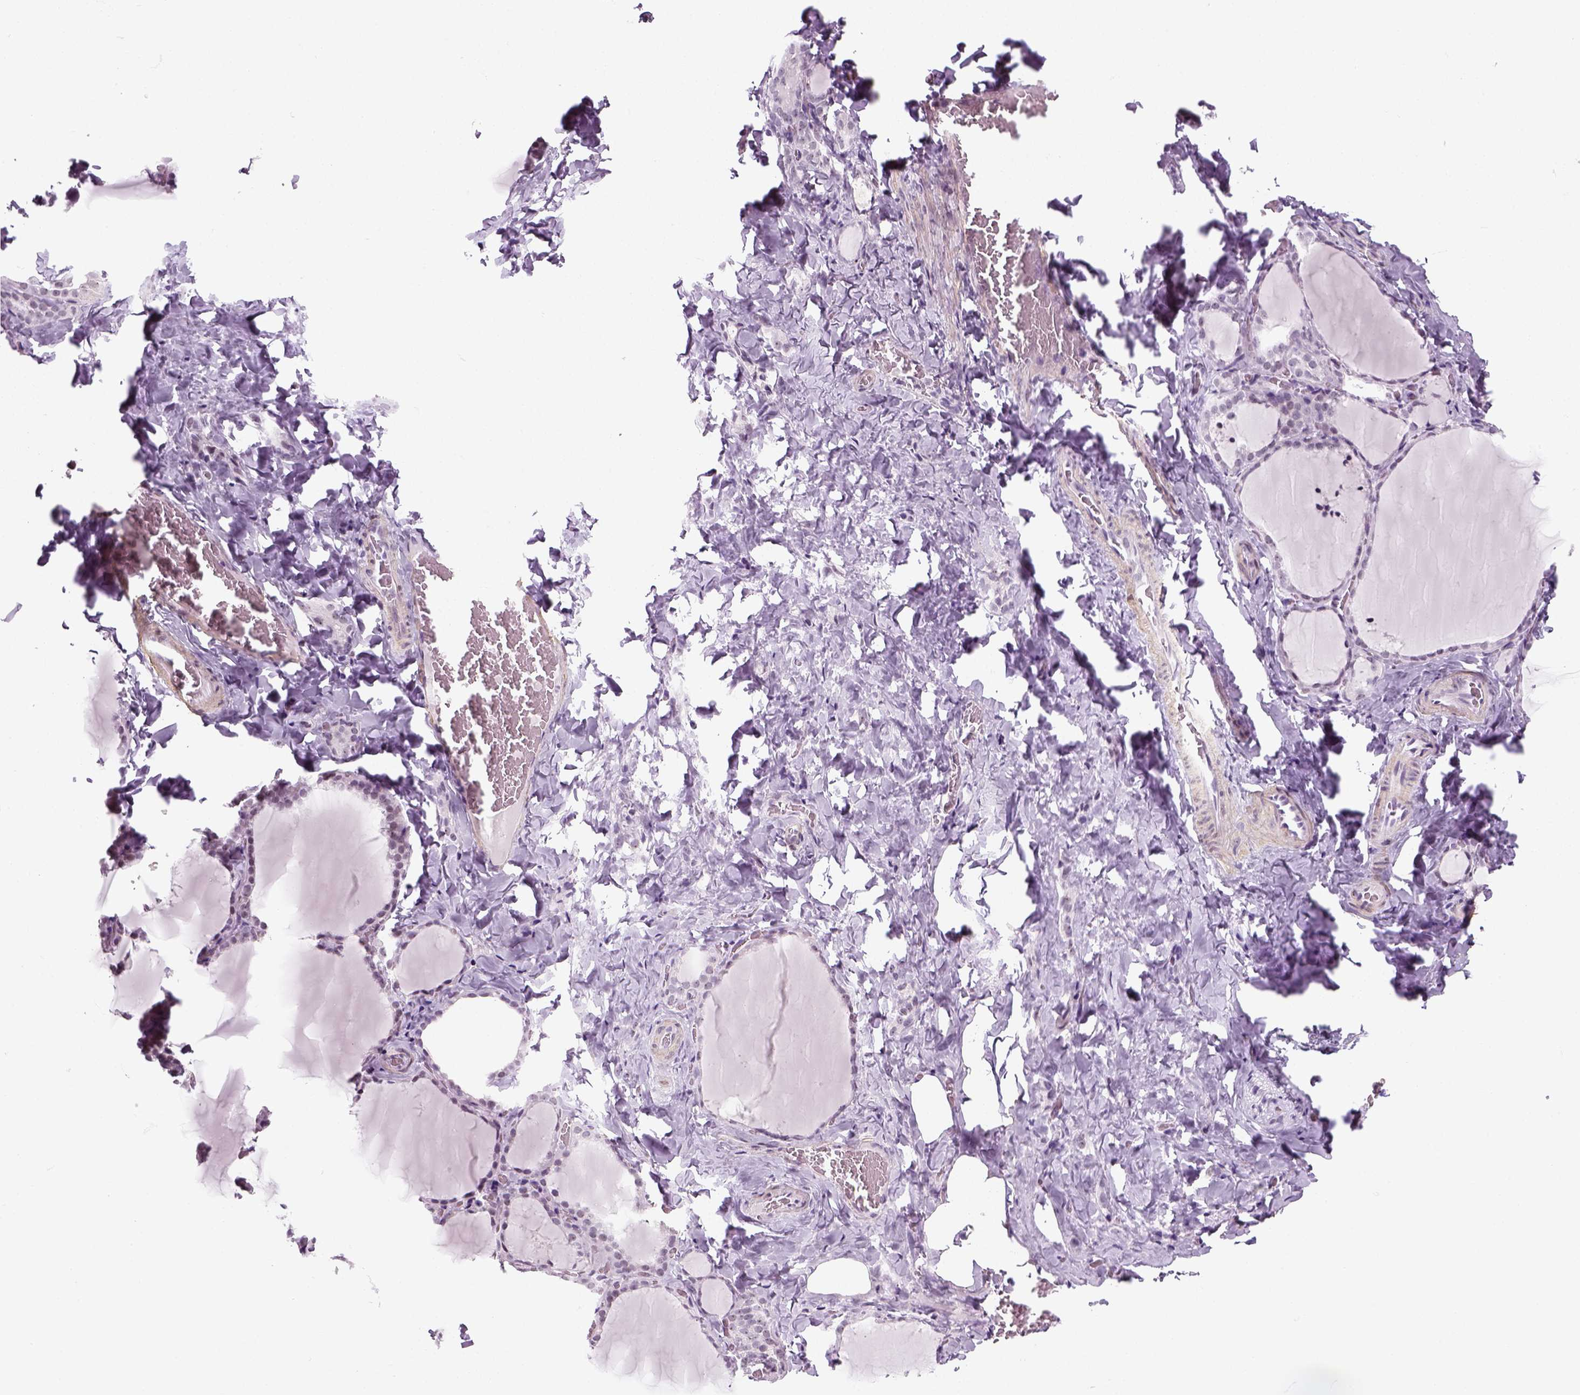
{"staining": {"intensity": "weak", "quantity": "<25%", "location": "nuclear"}, "tissue": "thyroid gland", "cell_type": "Glandular cells", "image_type": "normal", "snomed": [{"axis": "morphology", "description": "Normal tissue, NOS"}, {"axis": "topography", "description": "Thyroid gland"}], "caption": "This is an IHC micrograph of benign thyroid gland. There is no staining in glandular cells.", "gene": "ZNF865", "patient": {"sex": "female", "age": 22}}